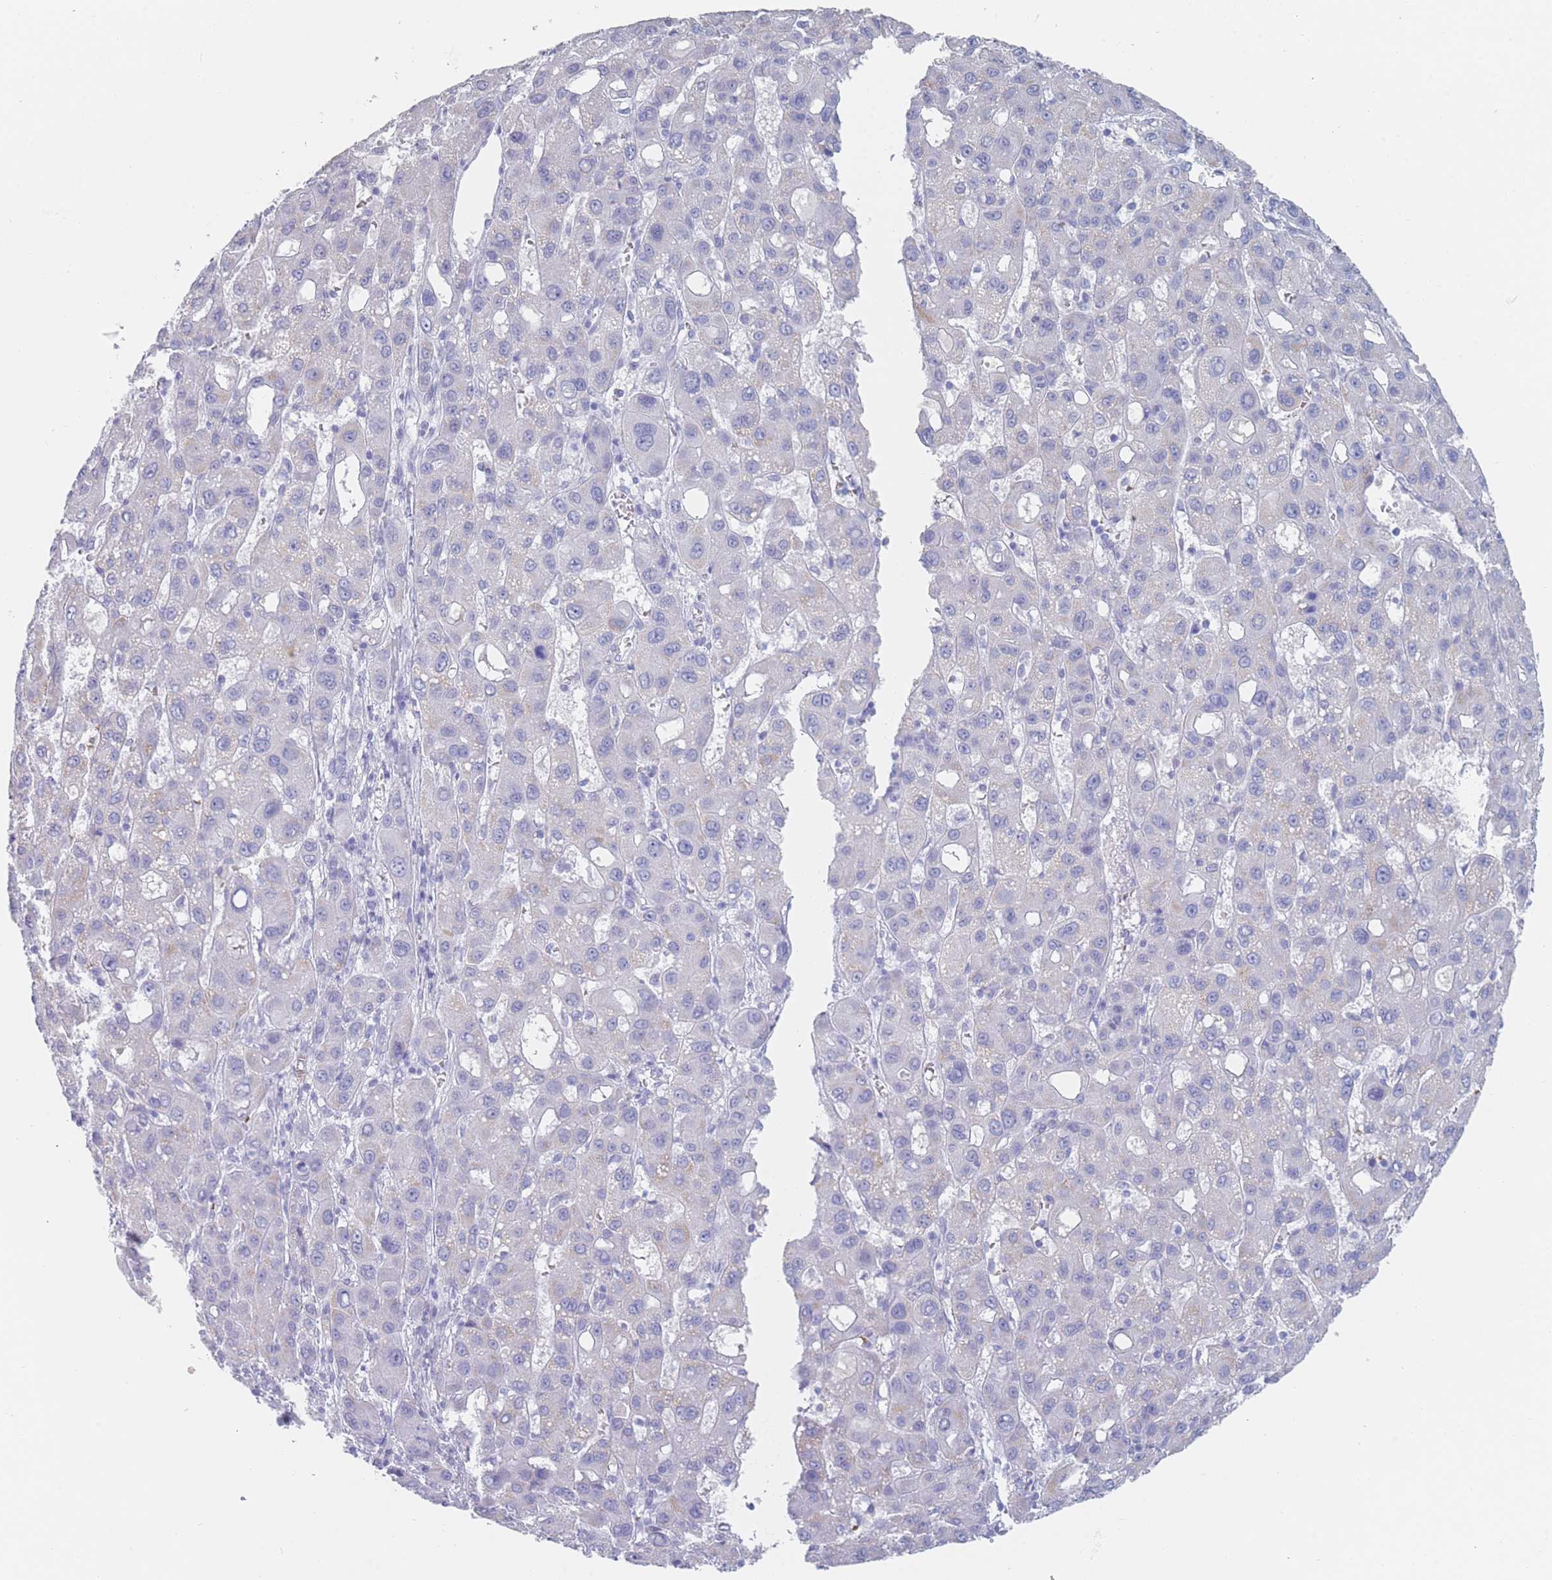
{"staining": {"intensity": "negative", "quantity": "none", "location": "none"}, "tissue": "liver cancer", "cell_type": "Tumor cells", "image_type": "cancer", "snomed": [{"axis": "morphology", "description": "Carcinoma, Hepatocellular, NOS"}, {"axis": "topography", "description": "Liver"}], "caption": "This is an immunohistochemistry (IHC) histopathology image of human liver cancer. There is no staining in tumor cells.", "gene": "OR5D16", "patient": {"sex": "male", "age": 55}}